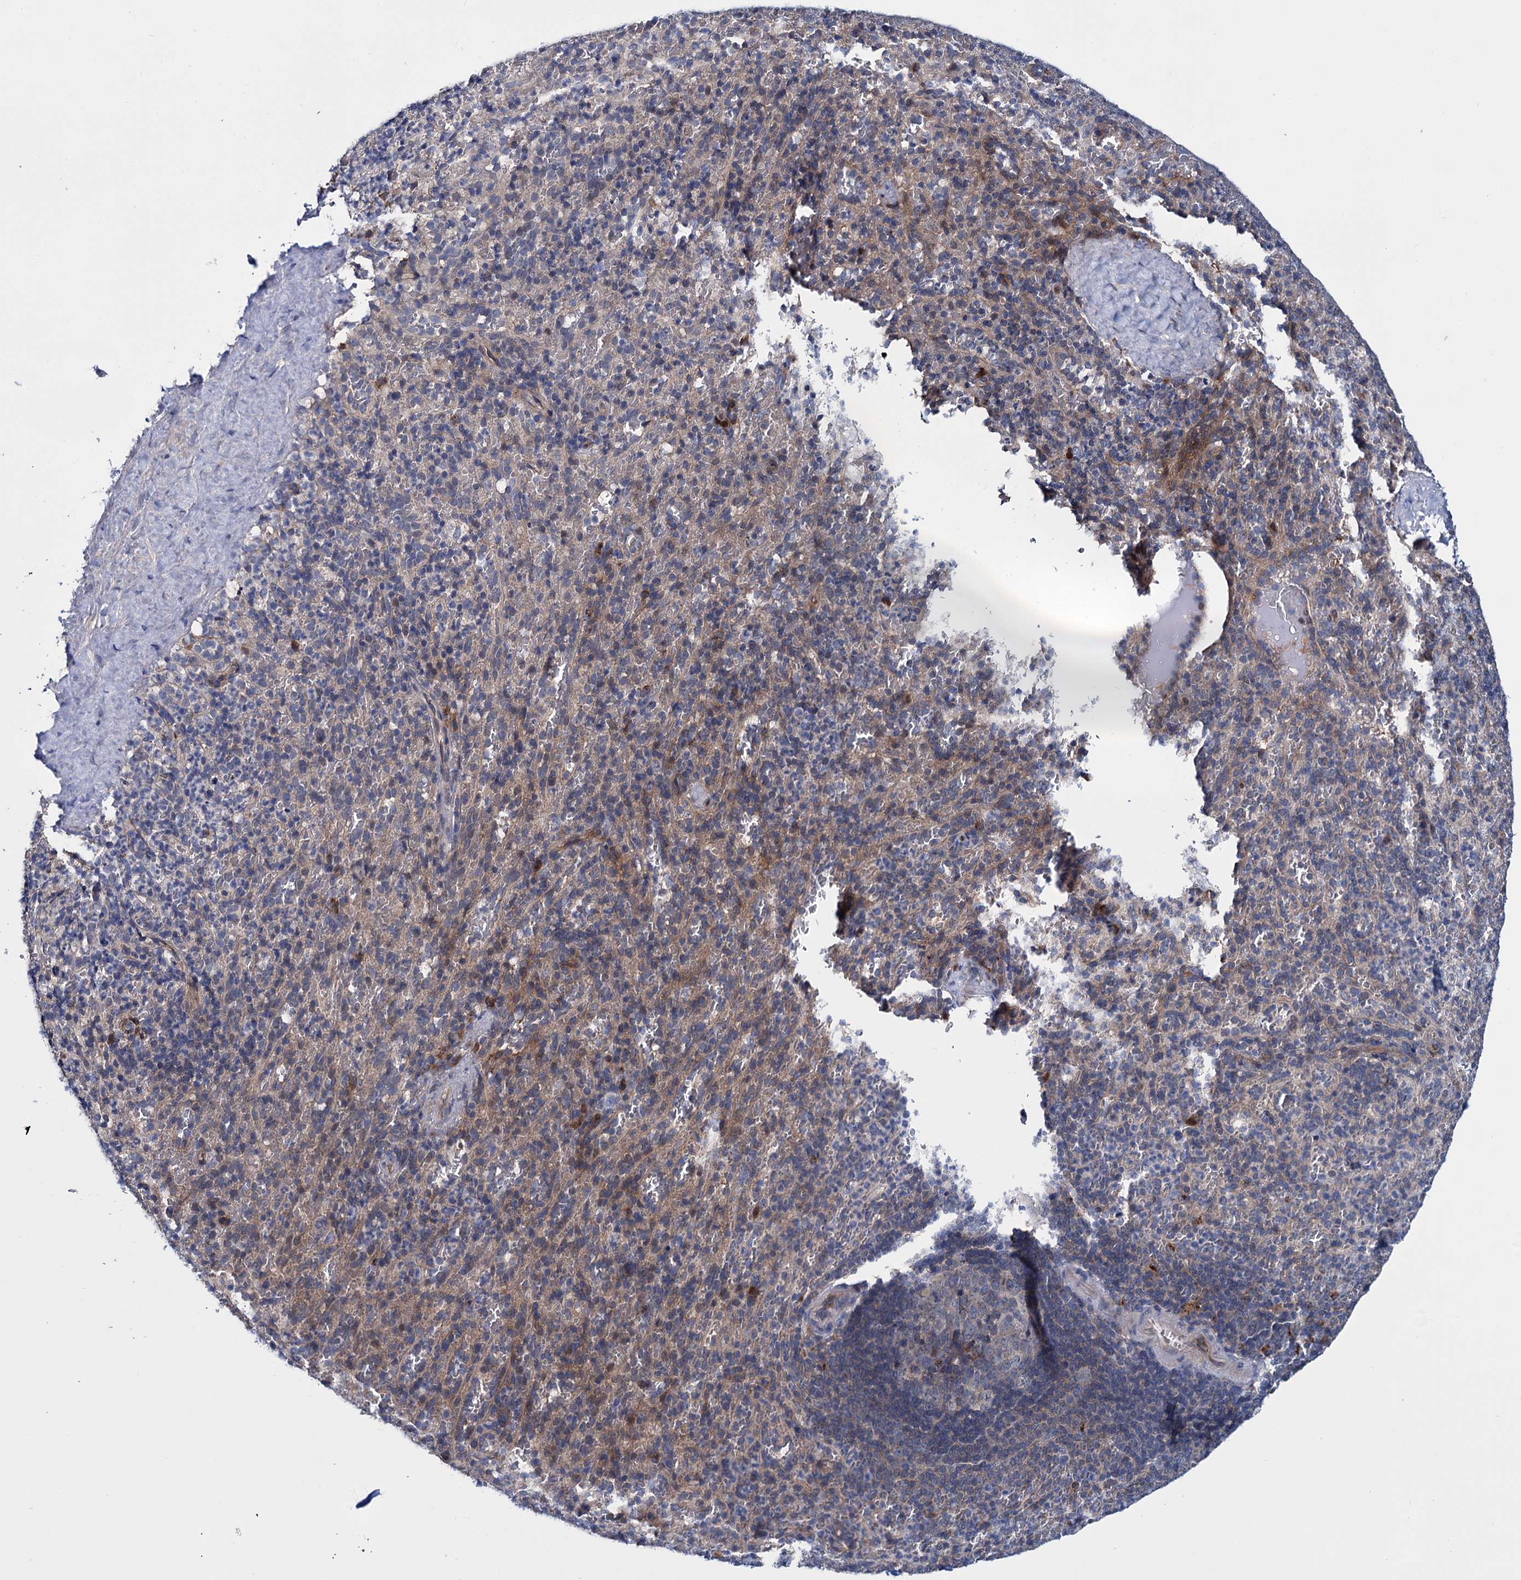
{"staining": {"intensity": "weak", "quantity": "<25%", "location": "cytoplasmic/membranous"}, "tissue": "spleen", "cell_type": "Cells in red pulp", "image_type": "normal", "snomed": [{"axis": "morphology", "description": "Normal tissue, NOS"}, {"axis": "topography", "description": "Spleen"}], "caption": "This is an IHC micrograph of benign spleen. There is no expression in cells in red pulp.", "gene": "EYA4", "patient": {"sex": "female", "age": 21}}